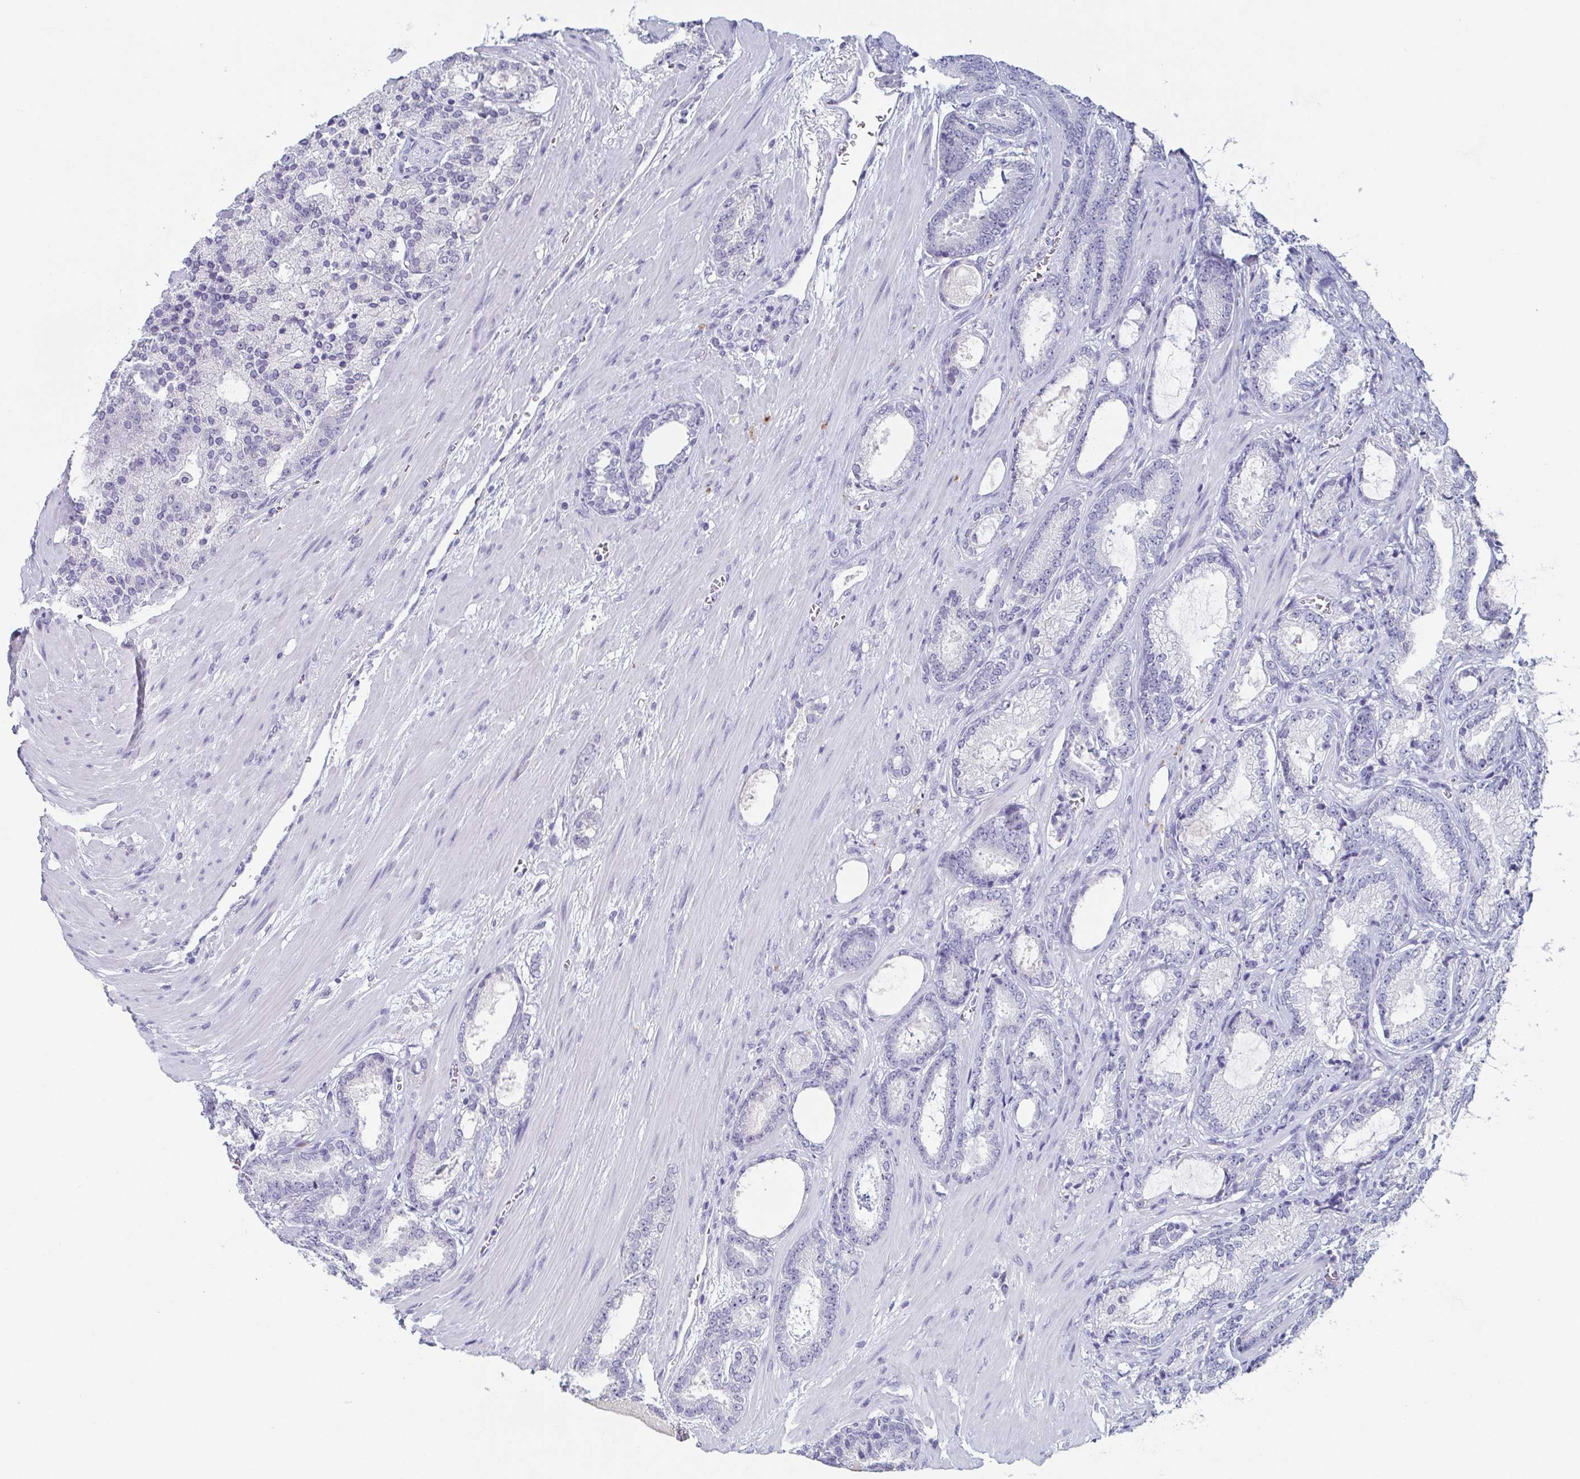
{"staining": {"intensity": "negative", "quantity": "none", "location": "none"}, "tissue": "prostate cancer", "cell_type": "Tumor cells", "image_type": "cancer", "snomed": [{"axis": "morphology", "description": "Adenocarcinoma, High grade"}, {"axis": "topography", "description": "Prostate"}], "caption": "The micrograph reveals no staining of tumor cells in prostate cancer (adenocarcinoma (high-grade)).", "gene": "ITLN1", "patient": {"sex": "male", "age": 64}}